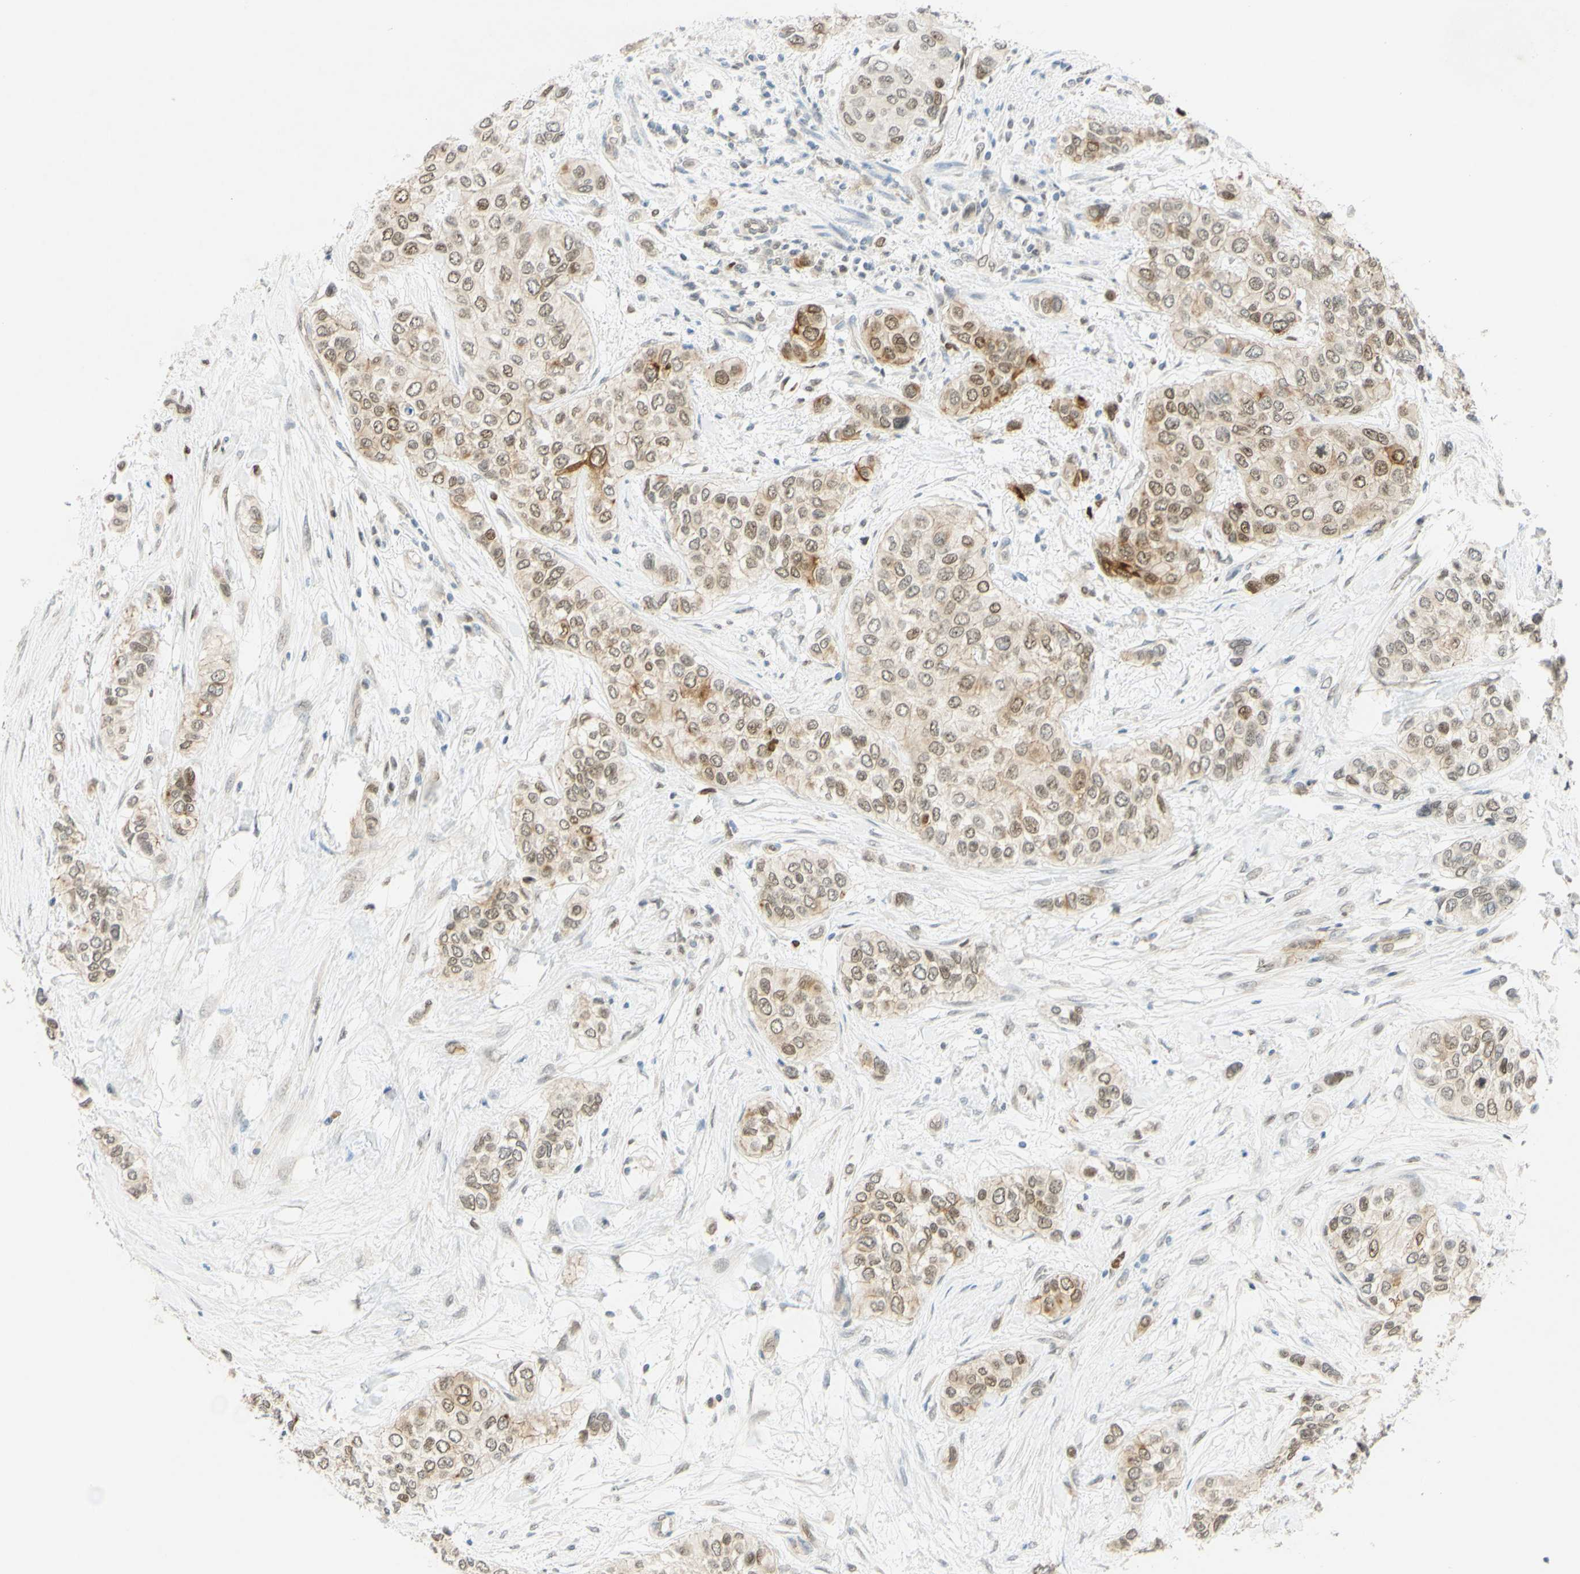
{"staining": {"intensity": "weak", "quantity": "25%-75%", "location": "cytoplasmic/membranous,nuclear"}, "tissue": "urothelial cancer", "cell_type": "Tumor cells", "image_type": "cancer", "snomed": [{"axis": "morphology", "description": "Urothelial carcinoma, High grade"}, {"axis": "topography", "description": "Urinary bladder"}], "caption": "Immunohistochemical staining of urothelial cancer displays low levels of weak cytoplasmic/membranous and nuclear staining in about 25%-75% of tumor cells.", "gene": "POLB", "patient": {"sex": "female", "age": 56}}